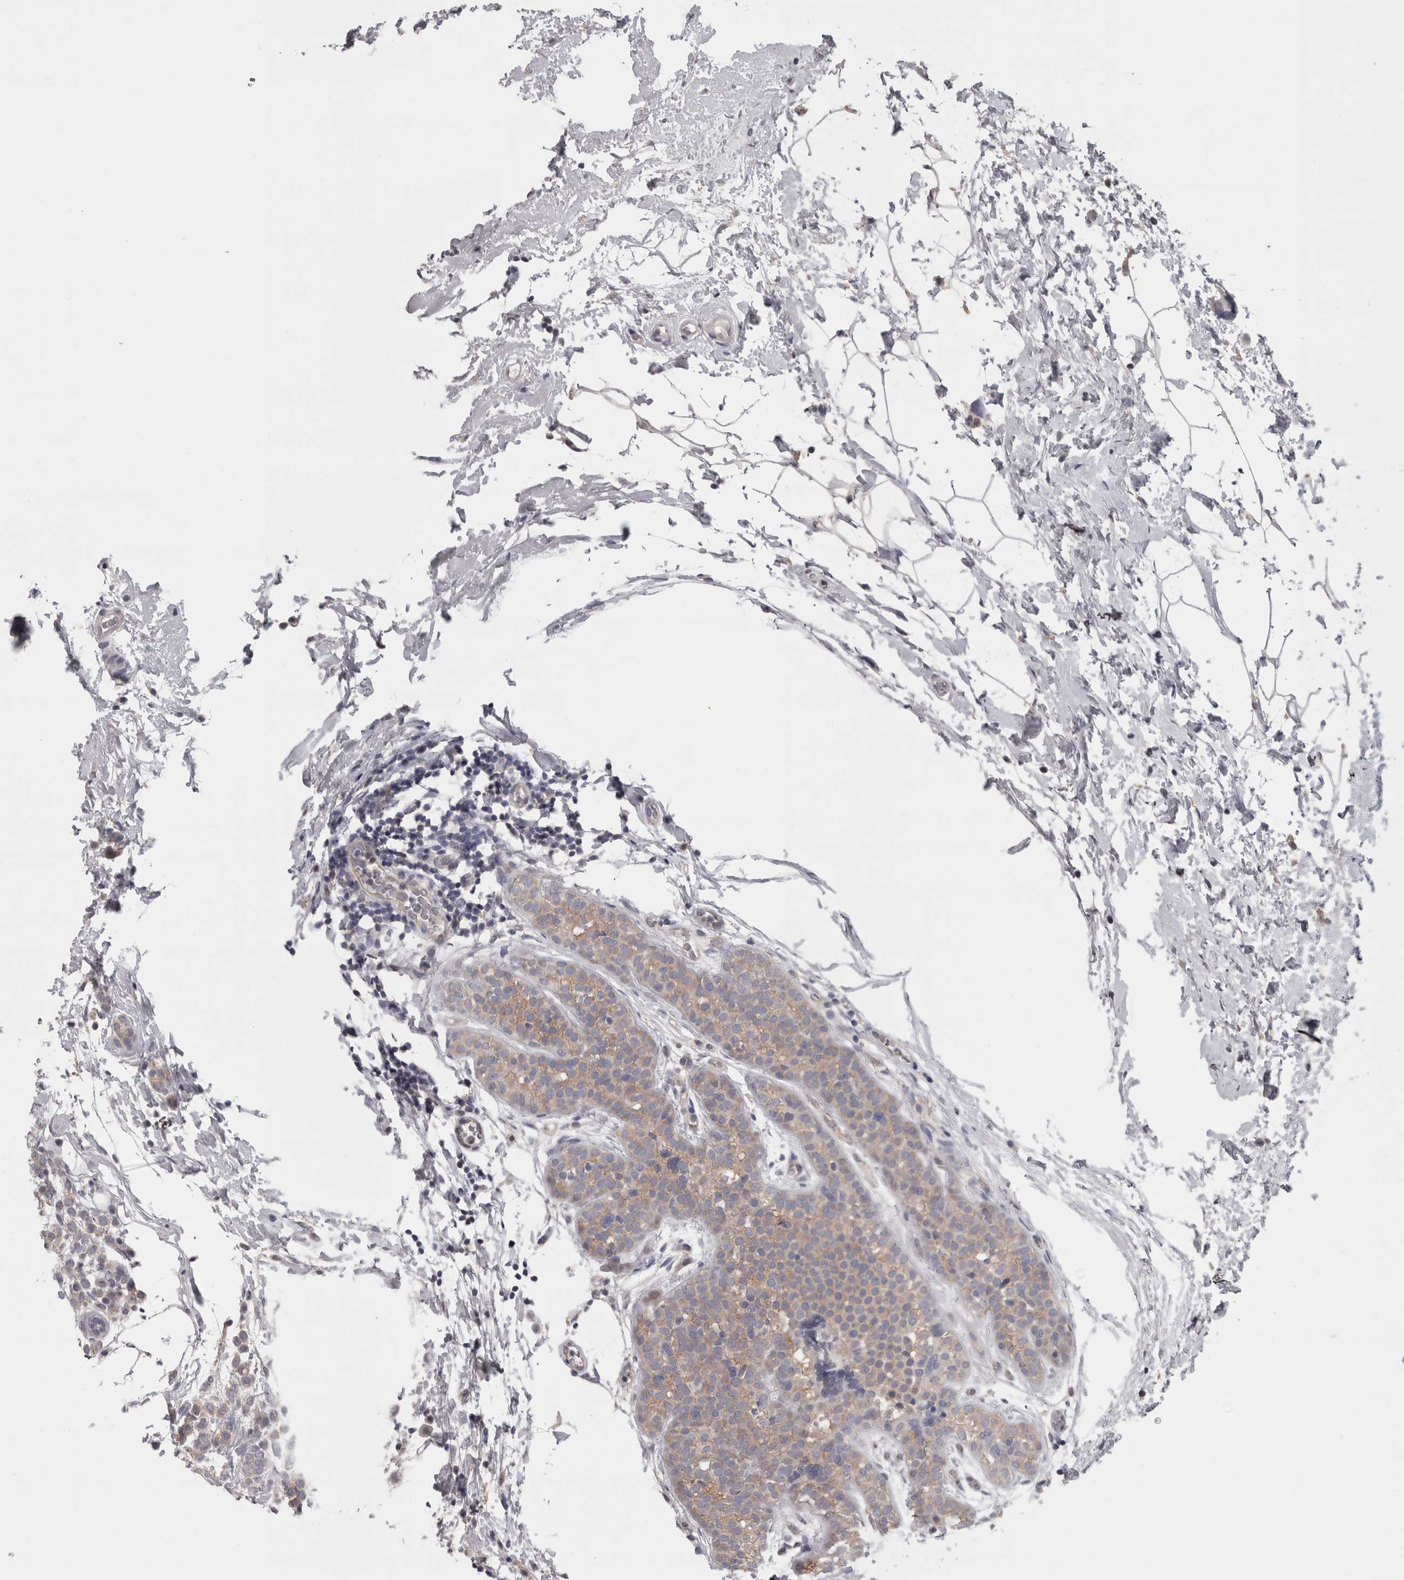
{"staining": {"intensity": "weak", "quantity": "25%-75%", "location": "cytoplasmic/membranous"}, "tissue": "breast cancer", "cell_type": "Tumor cells", "image_type": "cancer", "snomed": [{"axis": "morphology", "description": "Lobular carcinoma"}, {"axis": "topography", "description": "Breast"}], "caption": "A brown stain highlights weak cytoplasmic/membranous positivity of a protein in breast lobular carcinoma tumor cells. The staining was performed using DAB (3,3'-diaminobenzidine) to visualize the protein expression in brown, while the nuclei were stained in blue with hematoxylin (Magnification: 20x).", "gene": "LYZL6", "patient": {"sex": "female", "age": 50}}